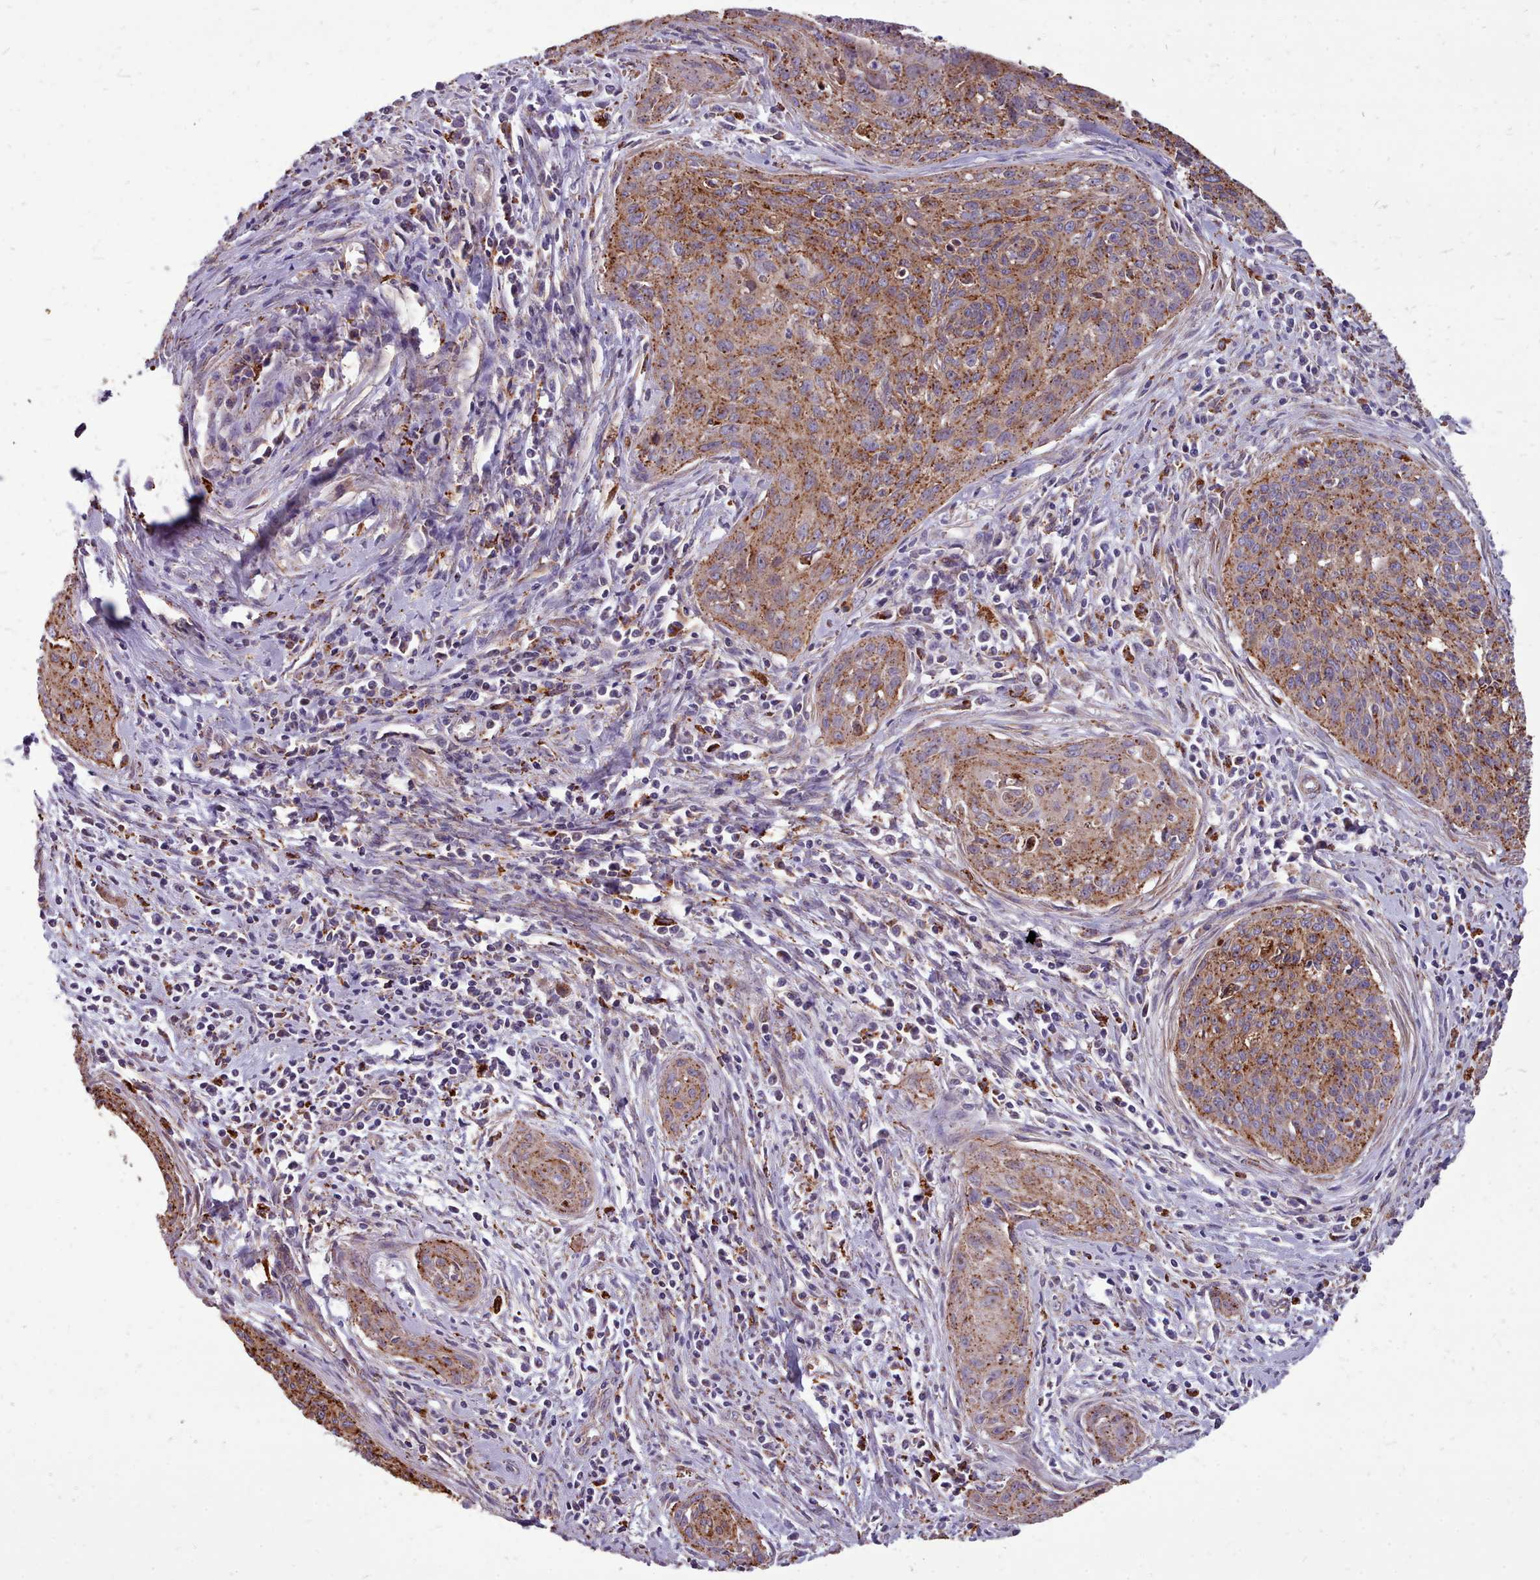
{"staining": {"intensity": "moderate", "quantity": ">75%", "location": "cytoplasmic/membranous"}, "tissue": "cervical cancer", "cell_type": "Tumor cells", "image_type": "cancer", "snomed": [{"axis": "morphology", "description": "Squamous cell carcinoma, NOS"}, {"axis": "topography", "description": "Cervix"}], "caption": "Immunohistochemical staining of human cervical cancer displays moderate cytoplasmic/membranous protein expression in about >75% of tumor cells. Using DAB (3,3'-diaminobenzidine) (brown) and hematoxylin (blue) stains, captured at high magnification using brightfield microscopy.", "gene": "PACSIN3", "patient": {"sex": "female", "age": 55}}